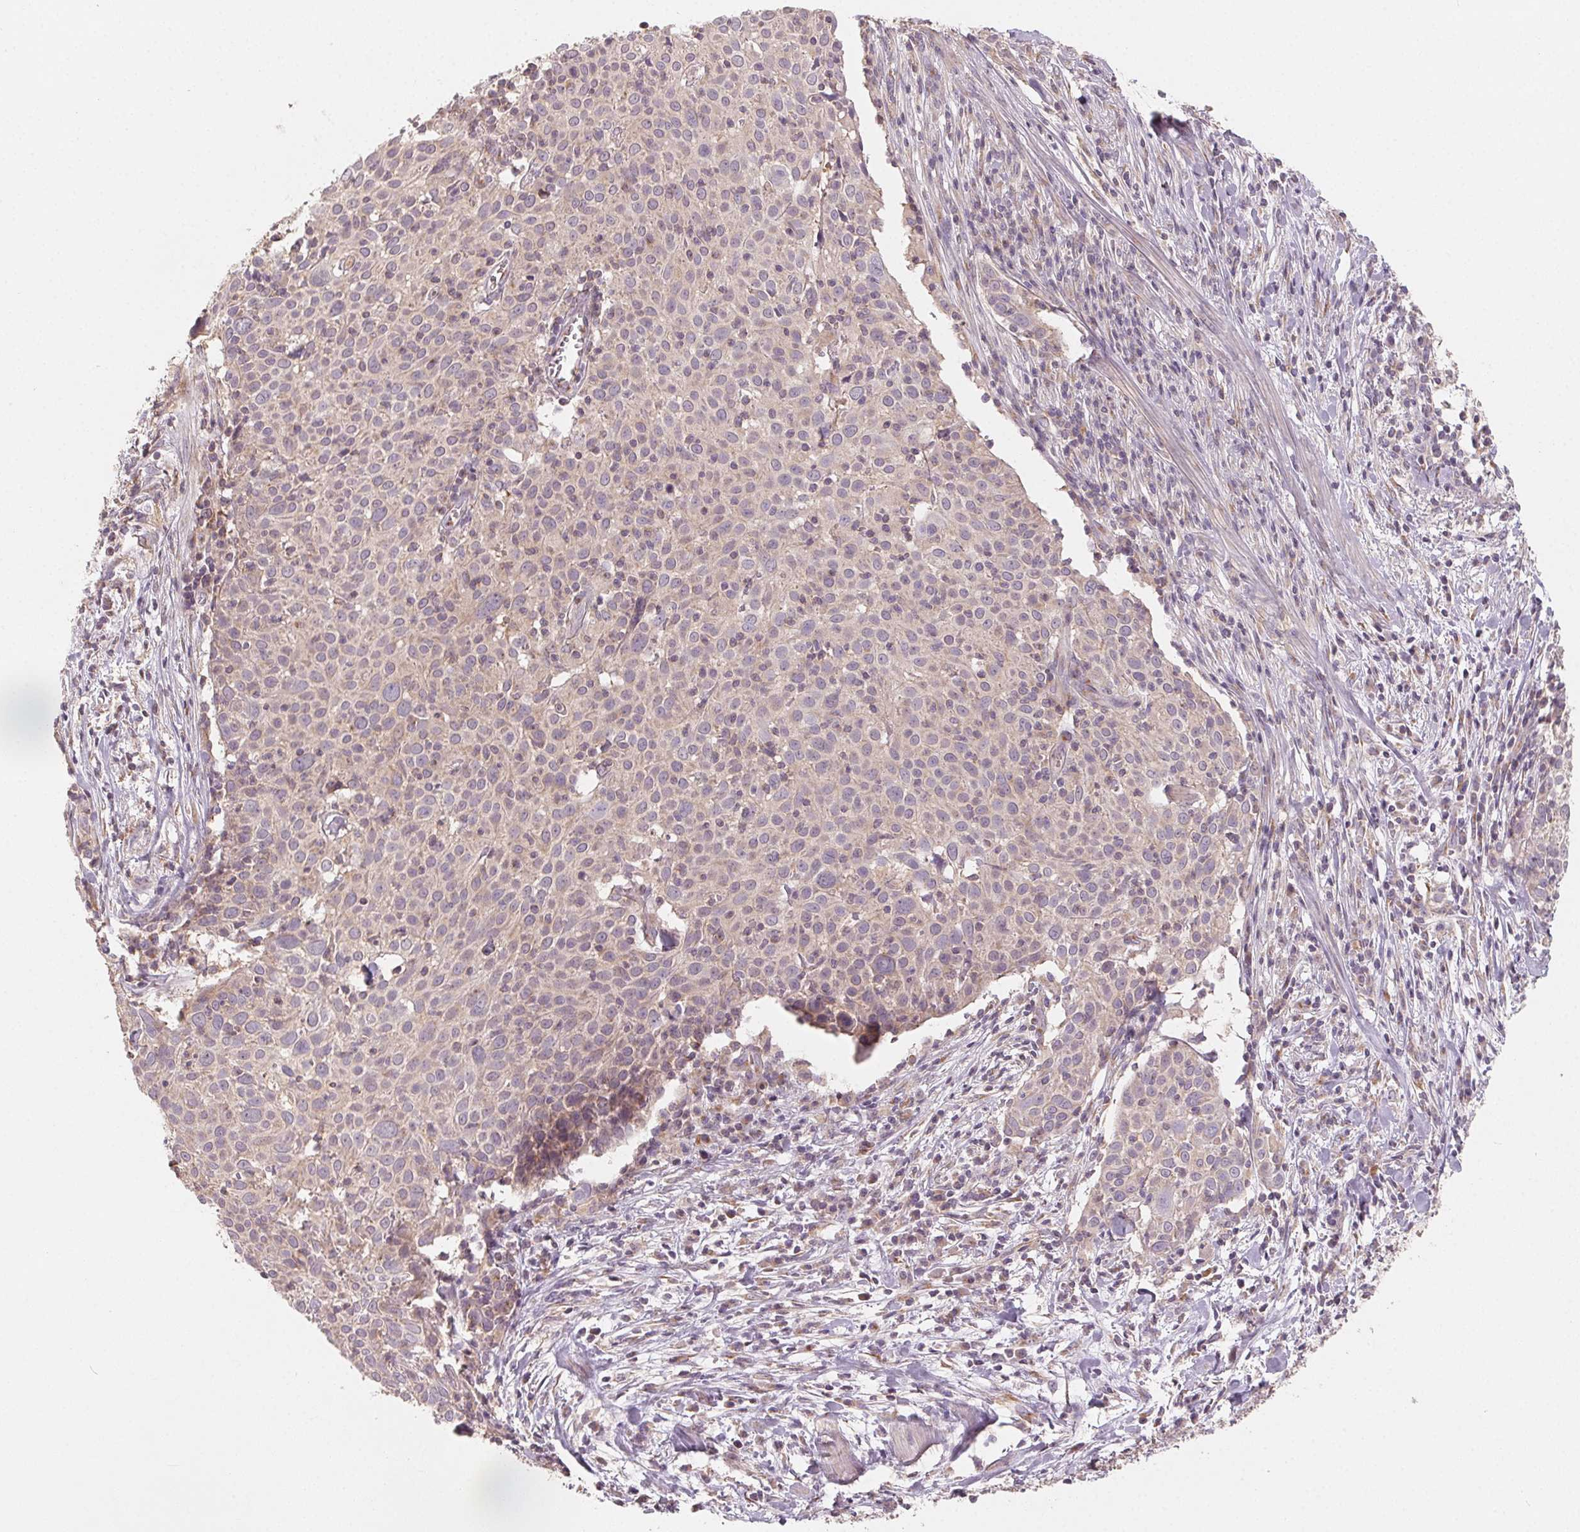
{"staining": {"intensity": "weak", "quantity": ">75%", "location": "cytoplasmic/membranous"}, "tissue": "cervical cancer", "cell_type": "Tumor cells", "image_type": "cancer", "snomed": [{"axis": "morphology", "description": "Squamous cell carcinoma, NOS"}, {"axis": "topography", "description": "Cervix"}], "caption": "Protein analysis of squamous cell carcinoma (cervical) tissue exhibits weak cytoplasmic/membranous positivity in about >75% of tumor cells.", "gene": "AP1S1", "patient": {"sex": "female", "age": 39}}